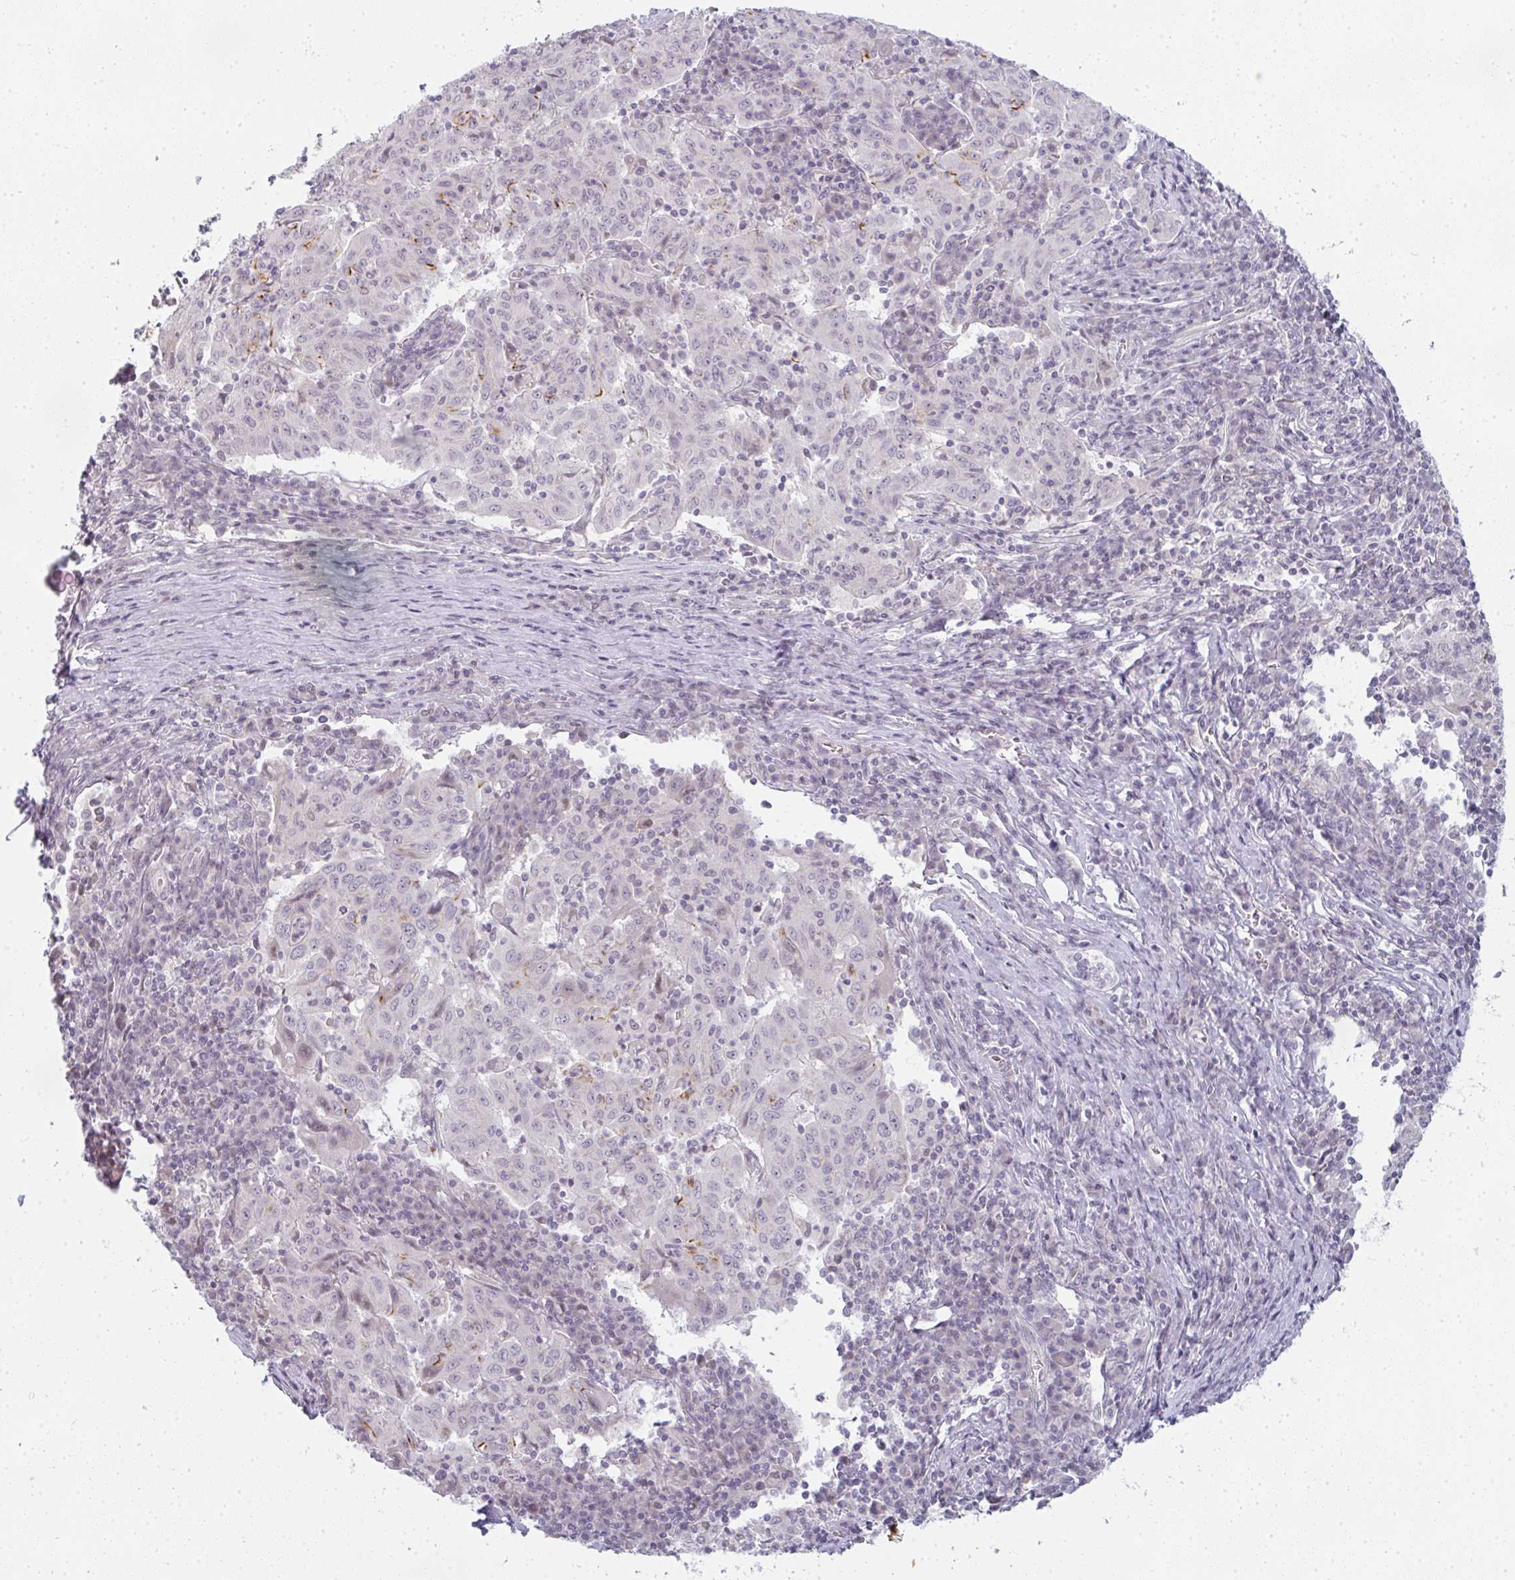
{"staining": {"intensity": "moderate", "quantity": "<25%", "location": "cytoplasmic/membranous"}, "tissue": "pancreatic cancer", "cell_type": "Tumor cells", "image_type": "cancer", "snomed": [{"axis": "morphology", "description": "Adenocarcinoma, NOS"}, {"axis": "topography", "description": "Pancreas"}], "caption": "Immunohistochemistry (DAB) staining of human adenocarcinoma (pancreatic) reveals moderate cytoplasmic/membranous protein positivity in approximately <25% of tumor cells. Ihc stains the protein in brown and the nuclei are stained blue.", "gene": "RBBP6", "patient": {"sex": "male", "age": 63}}